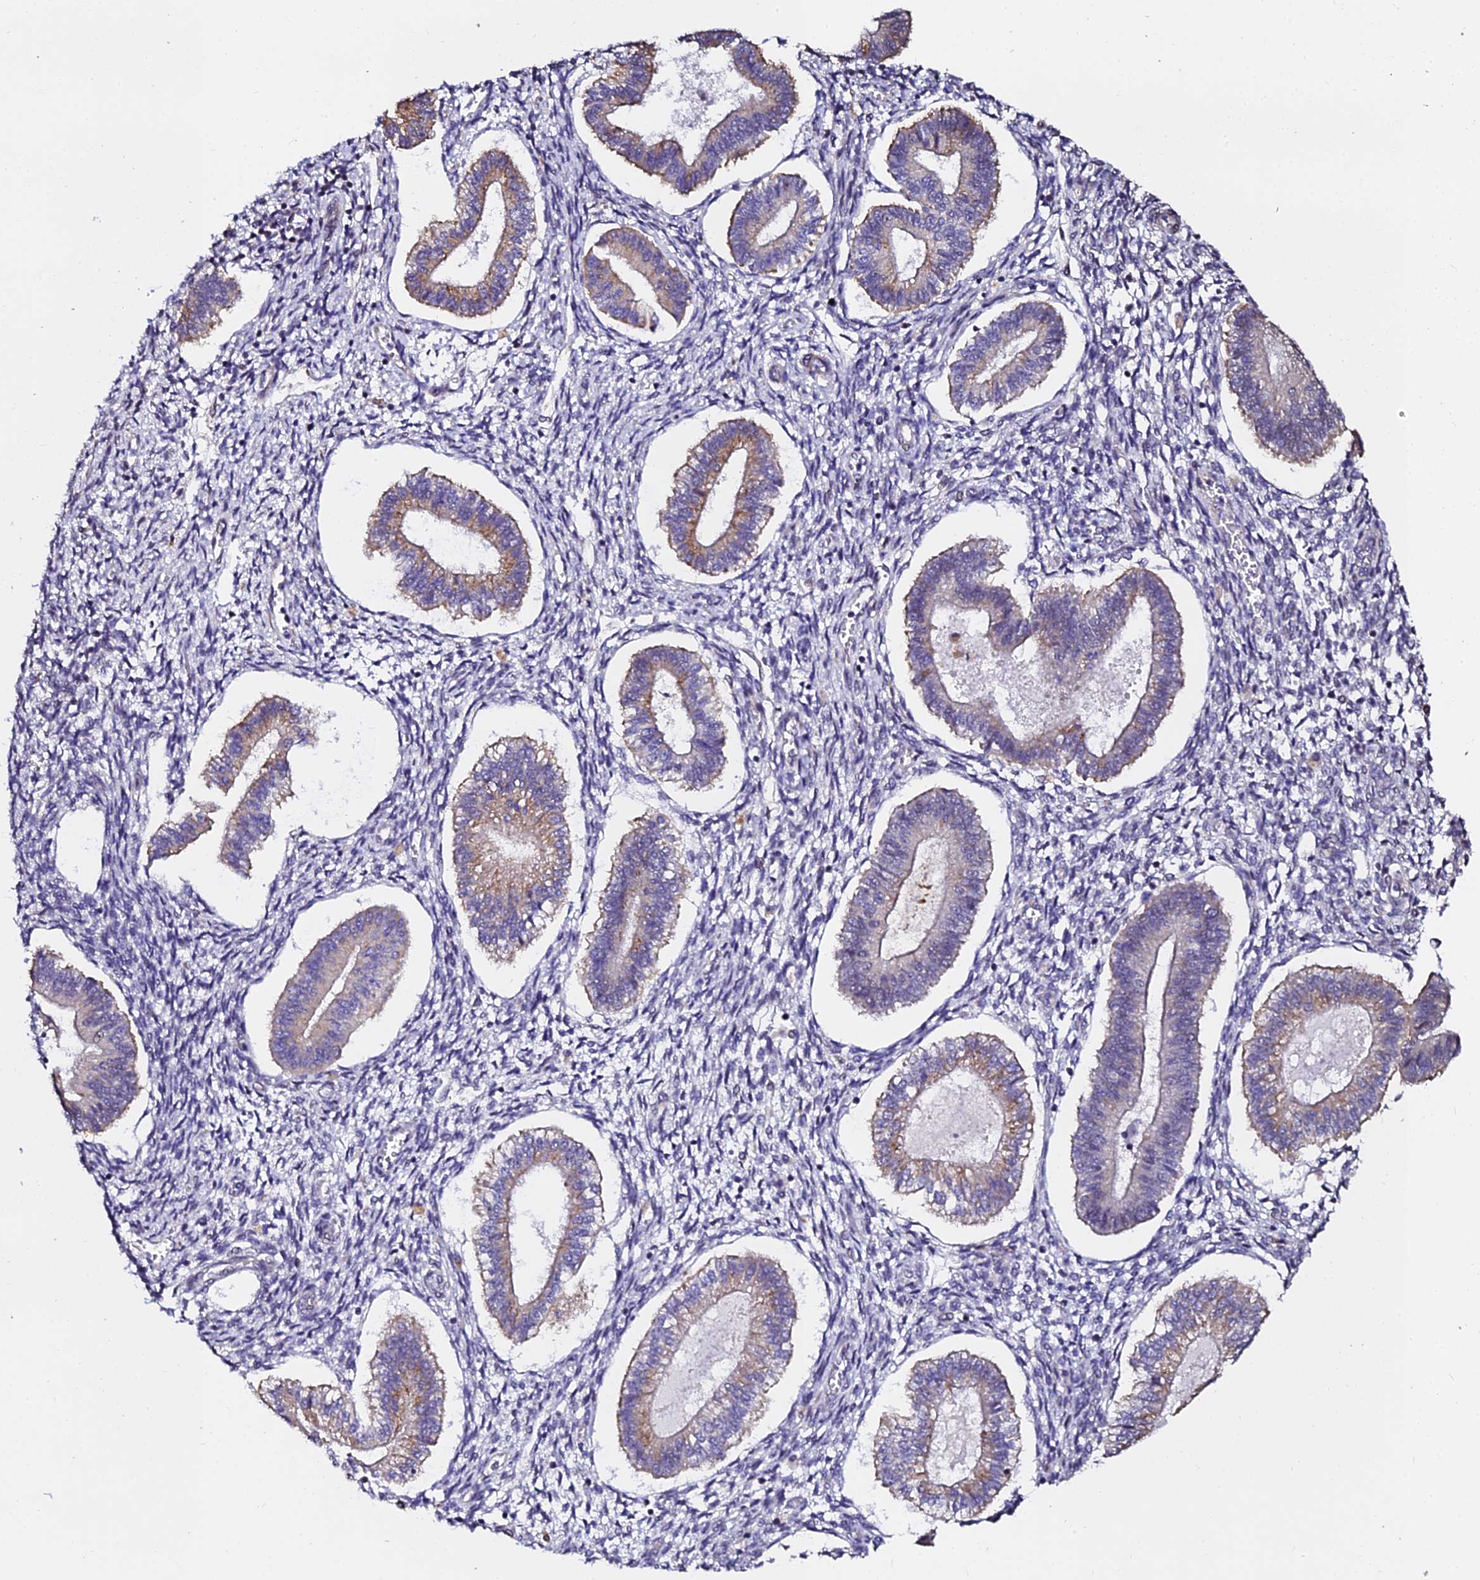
{"staining": {"intensity": "negative", "quantity": "none", "location": "none"}, "tissue": "endometrium", "cell_type": "Cells in endometrial stroma", "image_type": "normal", "snomed": [{"axis": "morphology", "description": "Normal tissue, NOS"}, {"axis": "topography", "description": "Endometrium"}], "caption": "Immunohistochemistry (IHC) of normal endometrium demonstrates no expression in cells in endometrial stroma.", "gene": "GPN3", "patient": {"sex": "female", "age": 25}}